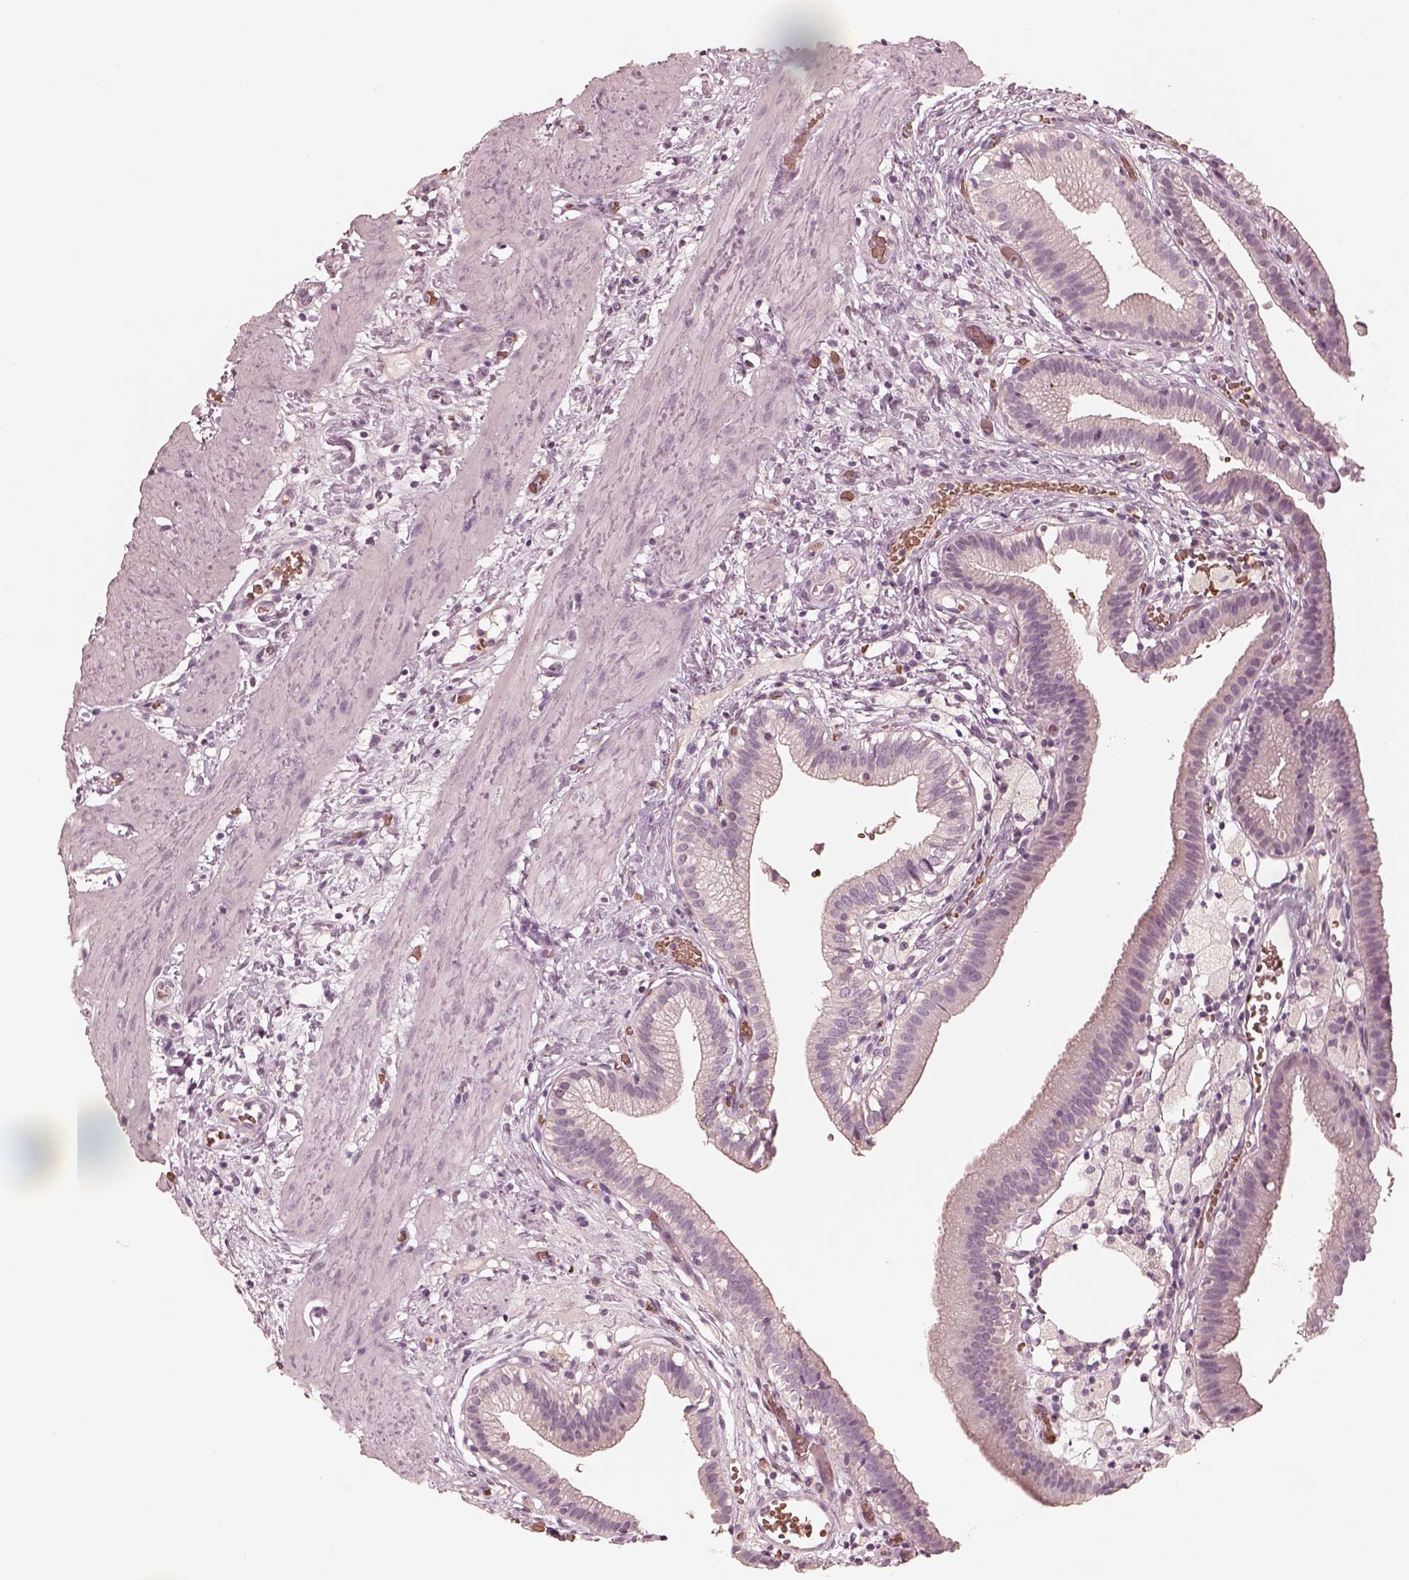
{"staining": {"intensity": "negative", "quantity": "none", "location": "none"}, "tissue": "gallbladder", "cell_type": "Glandular cells", "image_type": "normal", "snomed": [{"axis": "morphology", "description": "Normal tissue, NOS"}, {"axis": "topography", "description": "Gallbladder"}], "caption": "This is a micrograph of IHC staining of unremarkable gallbladder, which shows no positivity in glandular cells.", "gene": "ANKLE1", "patient": {"sex": "female", "age": 24}}